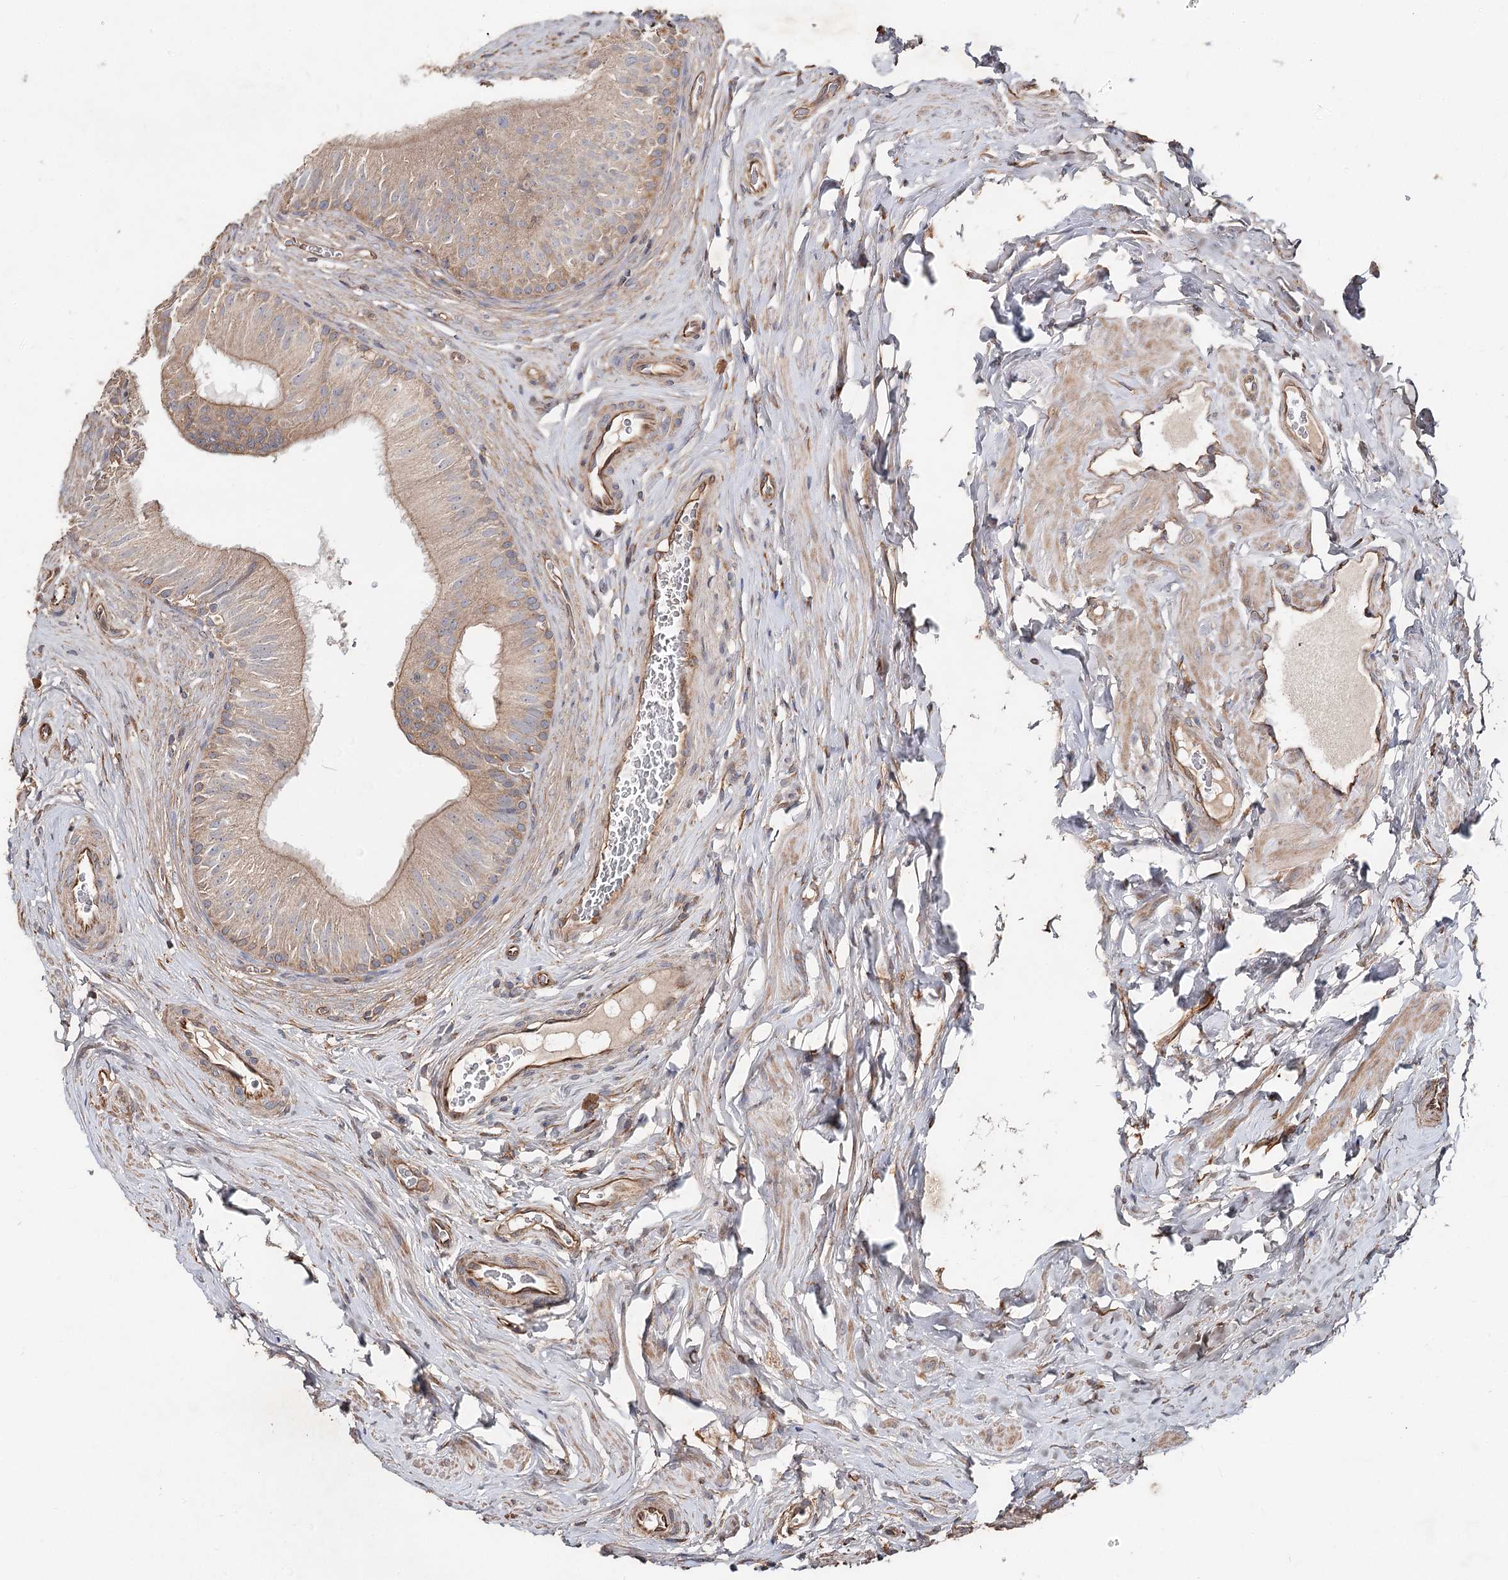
{"staining": {"intensity": "moderate", "quantity": "25%-75%", "location": "cytoplasmic/membranous"}, "tissue": "epididymis", "cell_type": "Glandular cells", "image_type": "normal", "snomed": [{"axis": "morphology", "description": "Normal tissue, NOS"}, {"axis": "topography", "description": "Epididymis"}], "caption": "An image showing moderate cytoplasmic/membranous positivity in approximately 25%-75% of glandular cells in normal epididymis, as visualized by brown immunohistochemical staining.", "gene": "SPART", "patient": {"sex": "male", "age": 46}}